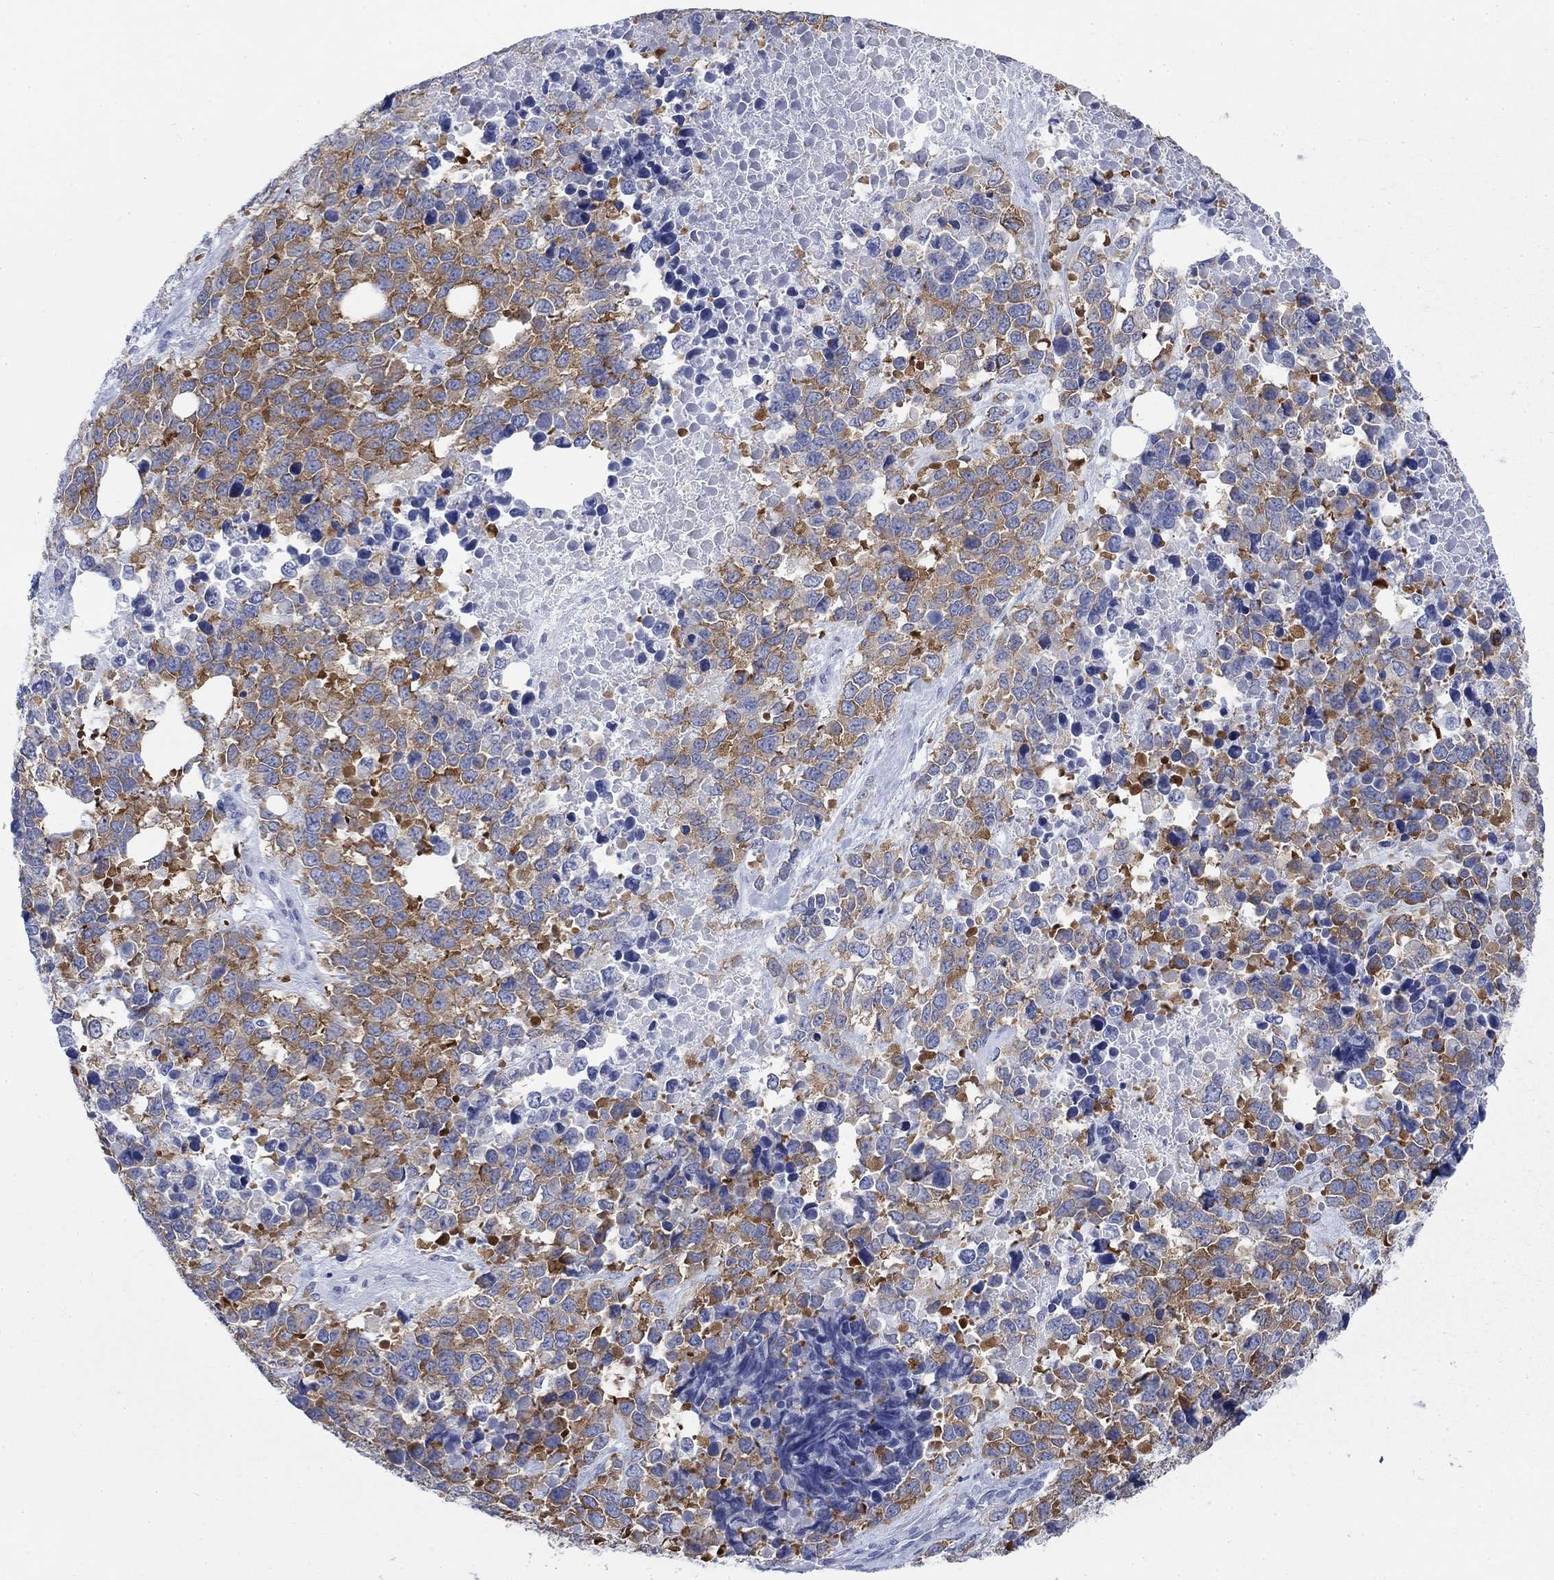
{"staining": {"intensity": "moderate", "quantity": "25%-75%", "location": "cytoplasmic/membranous"}, "tissue": "melanoma", "cell_type": "Tumor cells", "image_type": "cancer", "snomed": [{"axis": "morphology", "description": "Malignant melanoma, Metastatic site"}, {"axis": "topography", "description": "Skin"}], "caption": "Immunohistochemical staining of human malignant melanoma (metastatic site) shows medium levels of moderate cytoplasmic/membranous protein staining in about 25%-75% of tumor cells.", "gene": "IGF2BP3", "patient": {"sex": "male", "age": 84}}